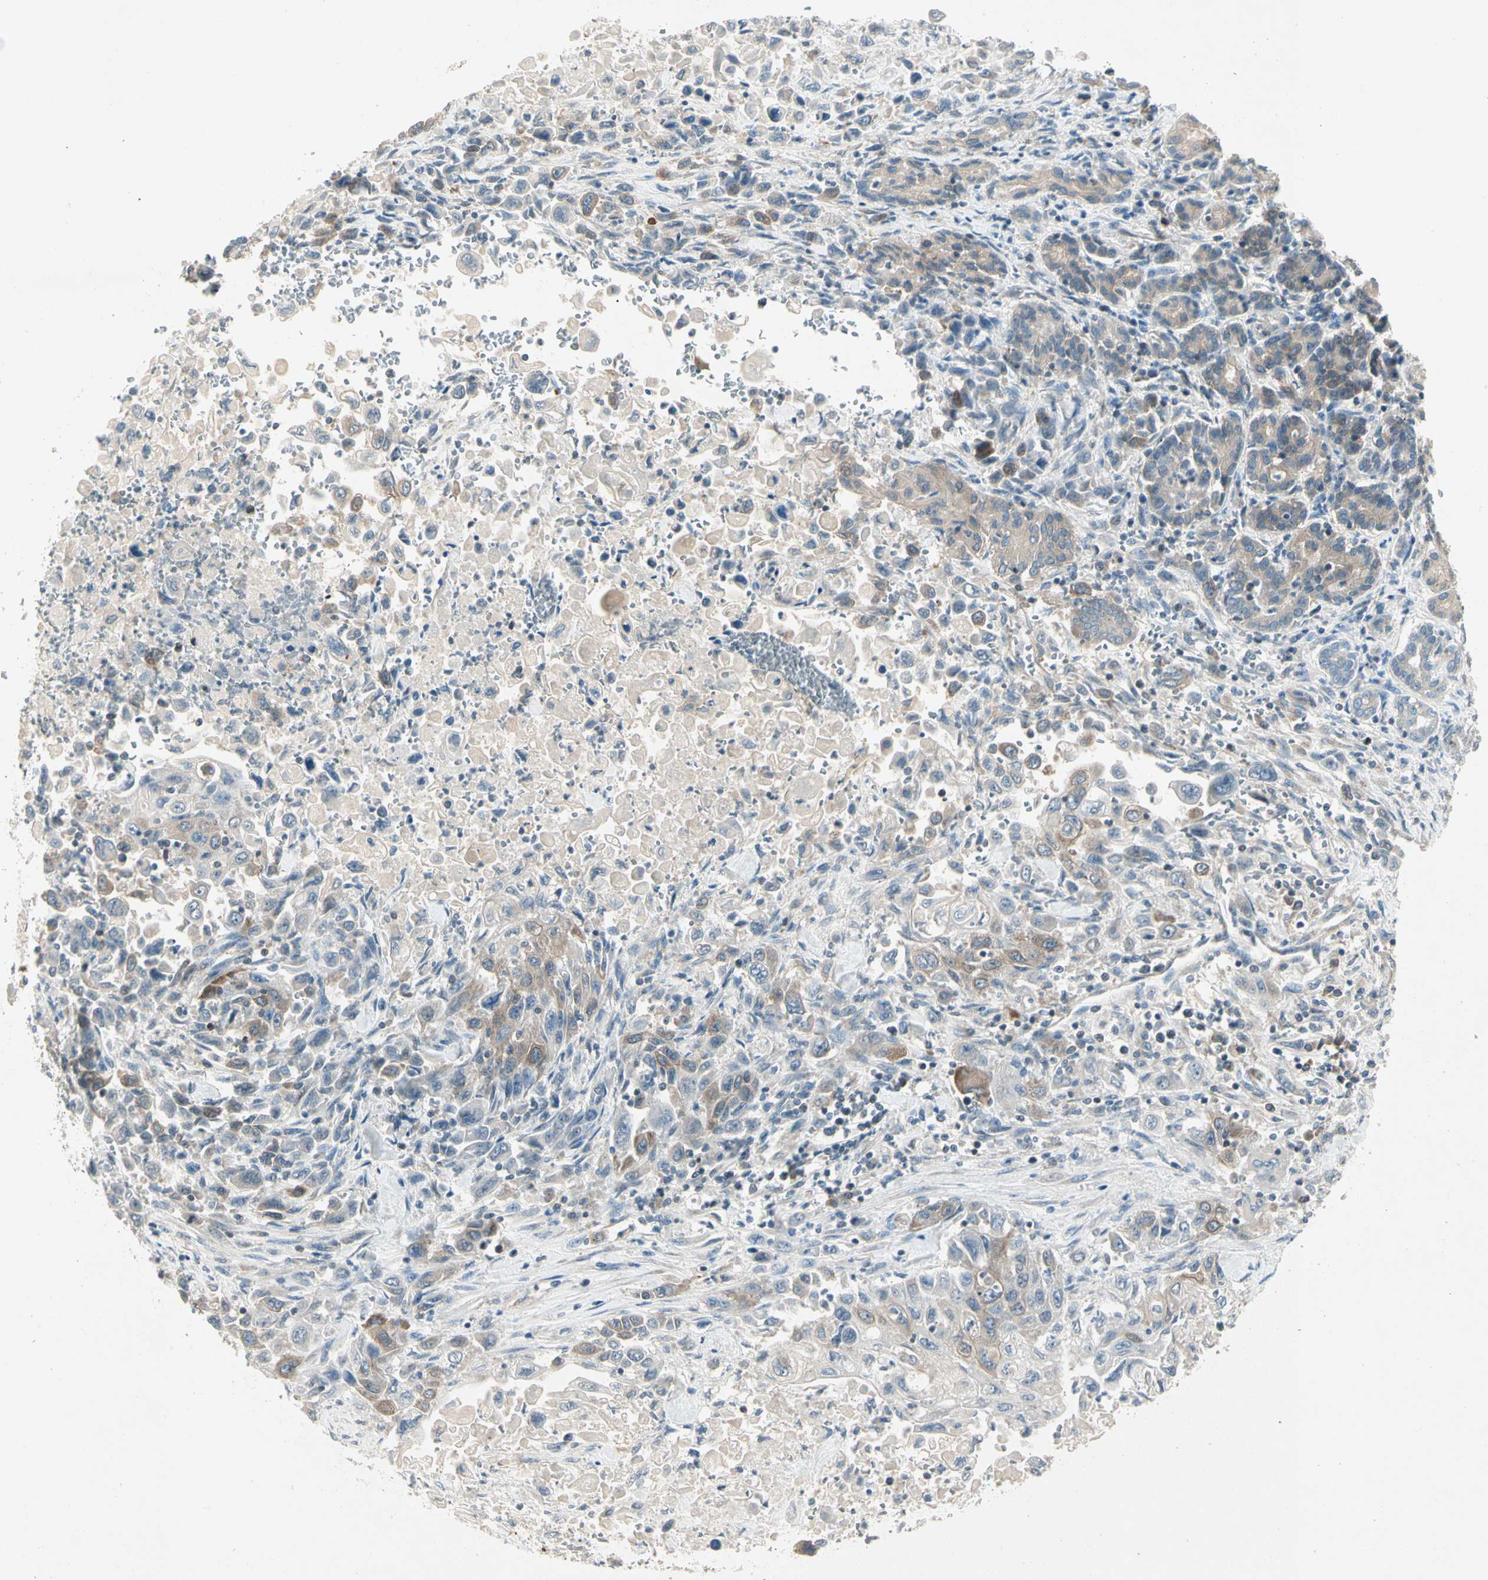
{"staining": {"intensity": "weak", "quantity": "25%-75%", "location": "cytoplasmic/membranous"}, "tissue": "pancreatic cancer", "cell_type": "Tumor cells", "image_type": "cancer", "snomed": [{"axis": "morphology", "description": "Adenocarcinoma, NOS"}, {"axis": "topography", "description": "Pancreas"}], "caption": "Immunohistochemical staining of pancreatic cancer (adenocarcinoma) shows low levels of weak cytoplasmic/membranous expression in approximately 25%-75% of tumor cells.", "gene": "IL1R1", "patient": {"sex": "male", "age": 70}}